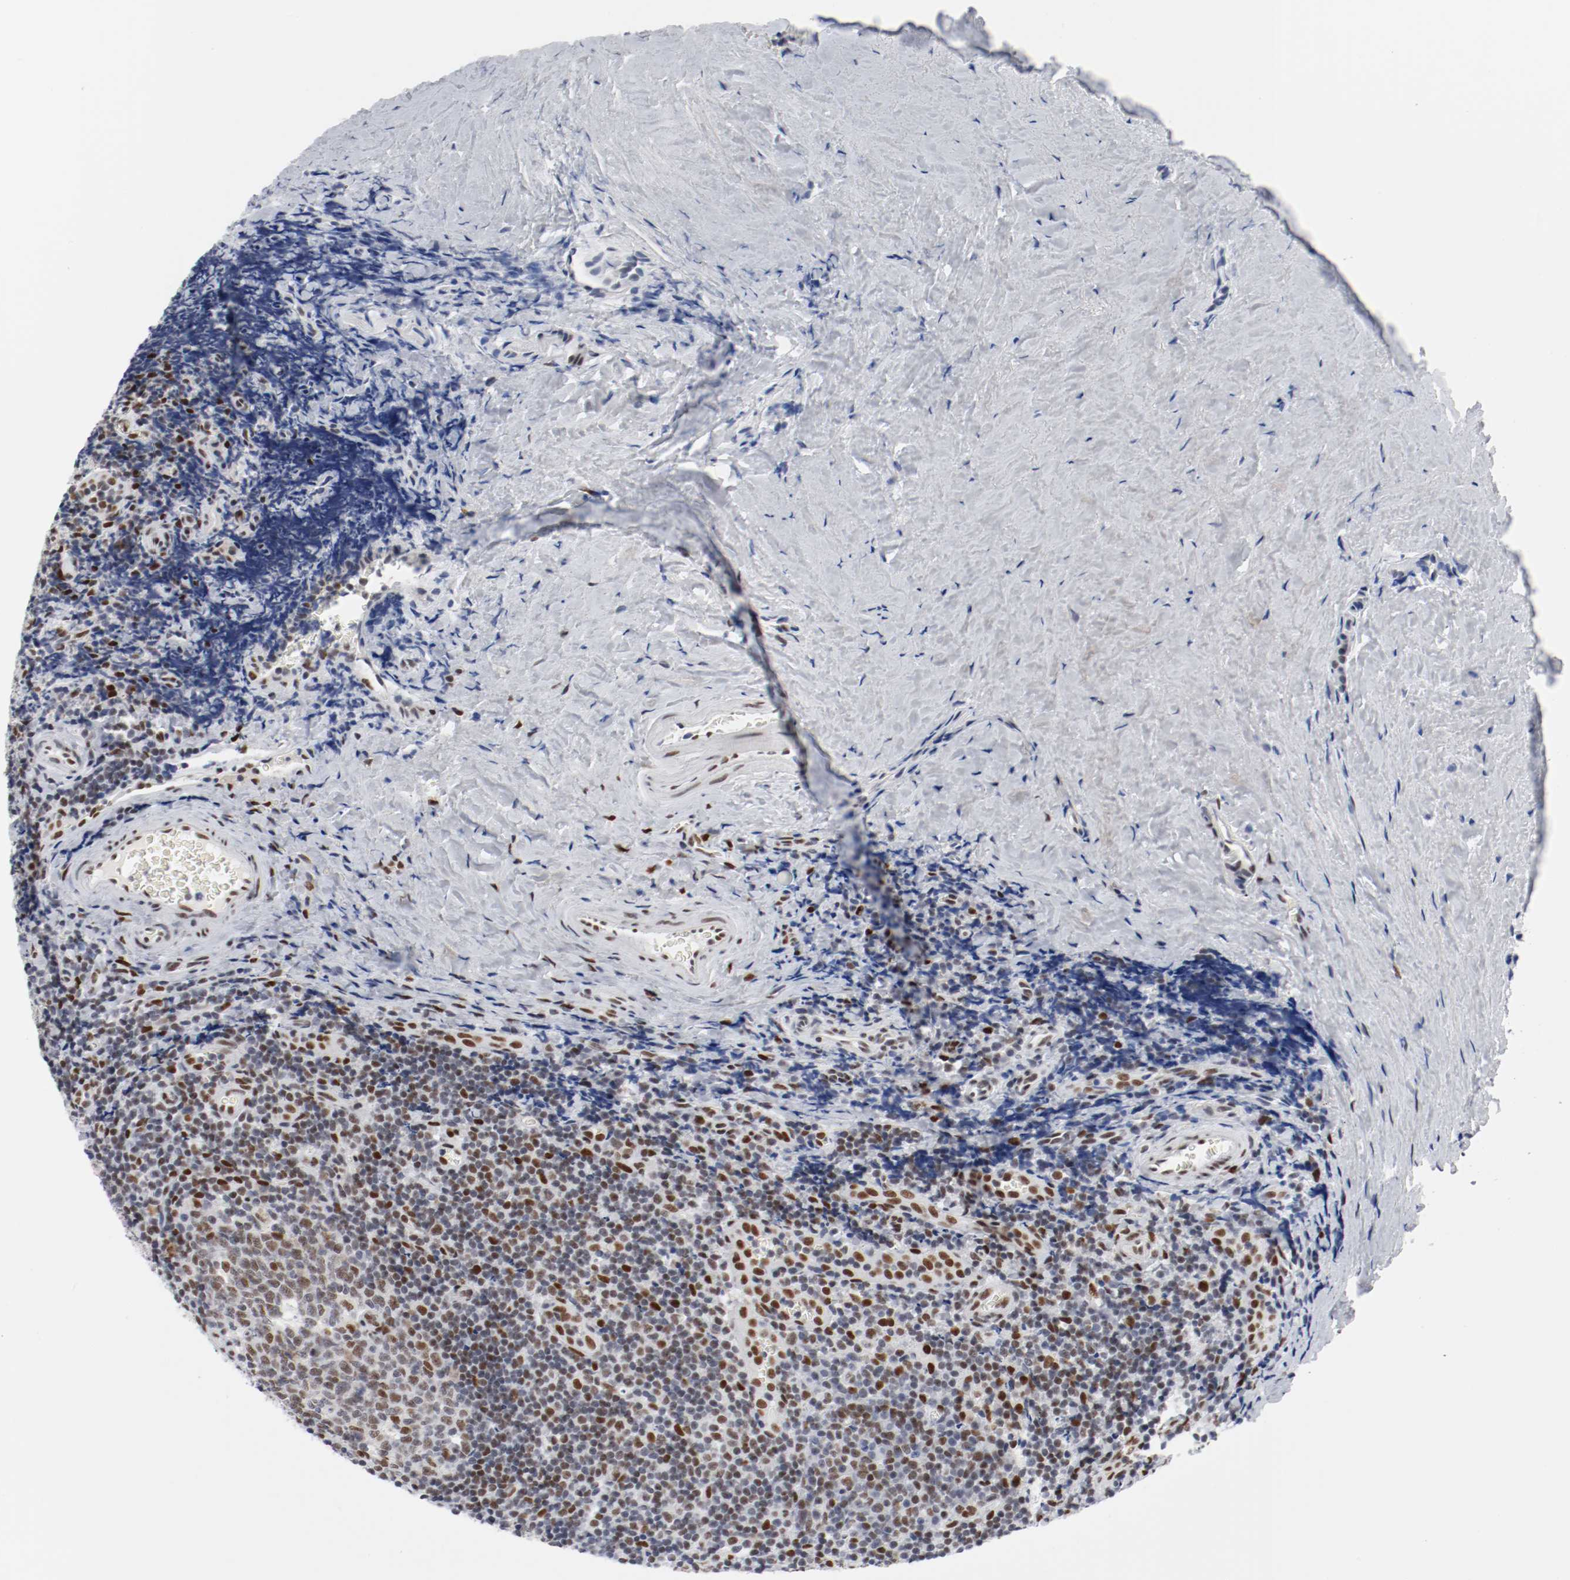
{"staining": {"intensity": "moderate", "quantity": ">75%", "location": "nuclear"}, "tissue": "tonsil", "cell_type": "Germinal center cells", "image_type": "normal", "snomed": [{"axis": "morphology", "description": "Normal tissue, NOS"}, {"axis": "topography", "description": "Tonsil"}], "caption": "Protein positivity by immunohistochemistry demonstrates moderate nuclear staining in approximately >75% of germinal center cells in benign tonsil.", "gene": "ARNT", "patient": {"sex": "male", "age": 20}}